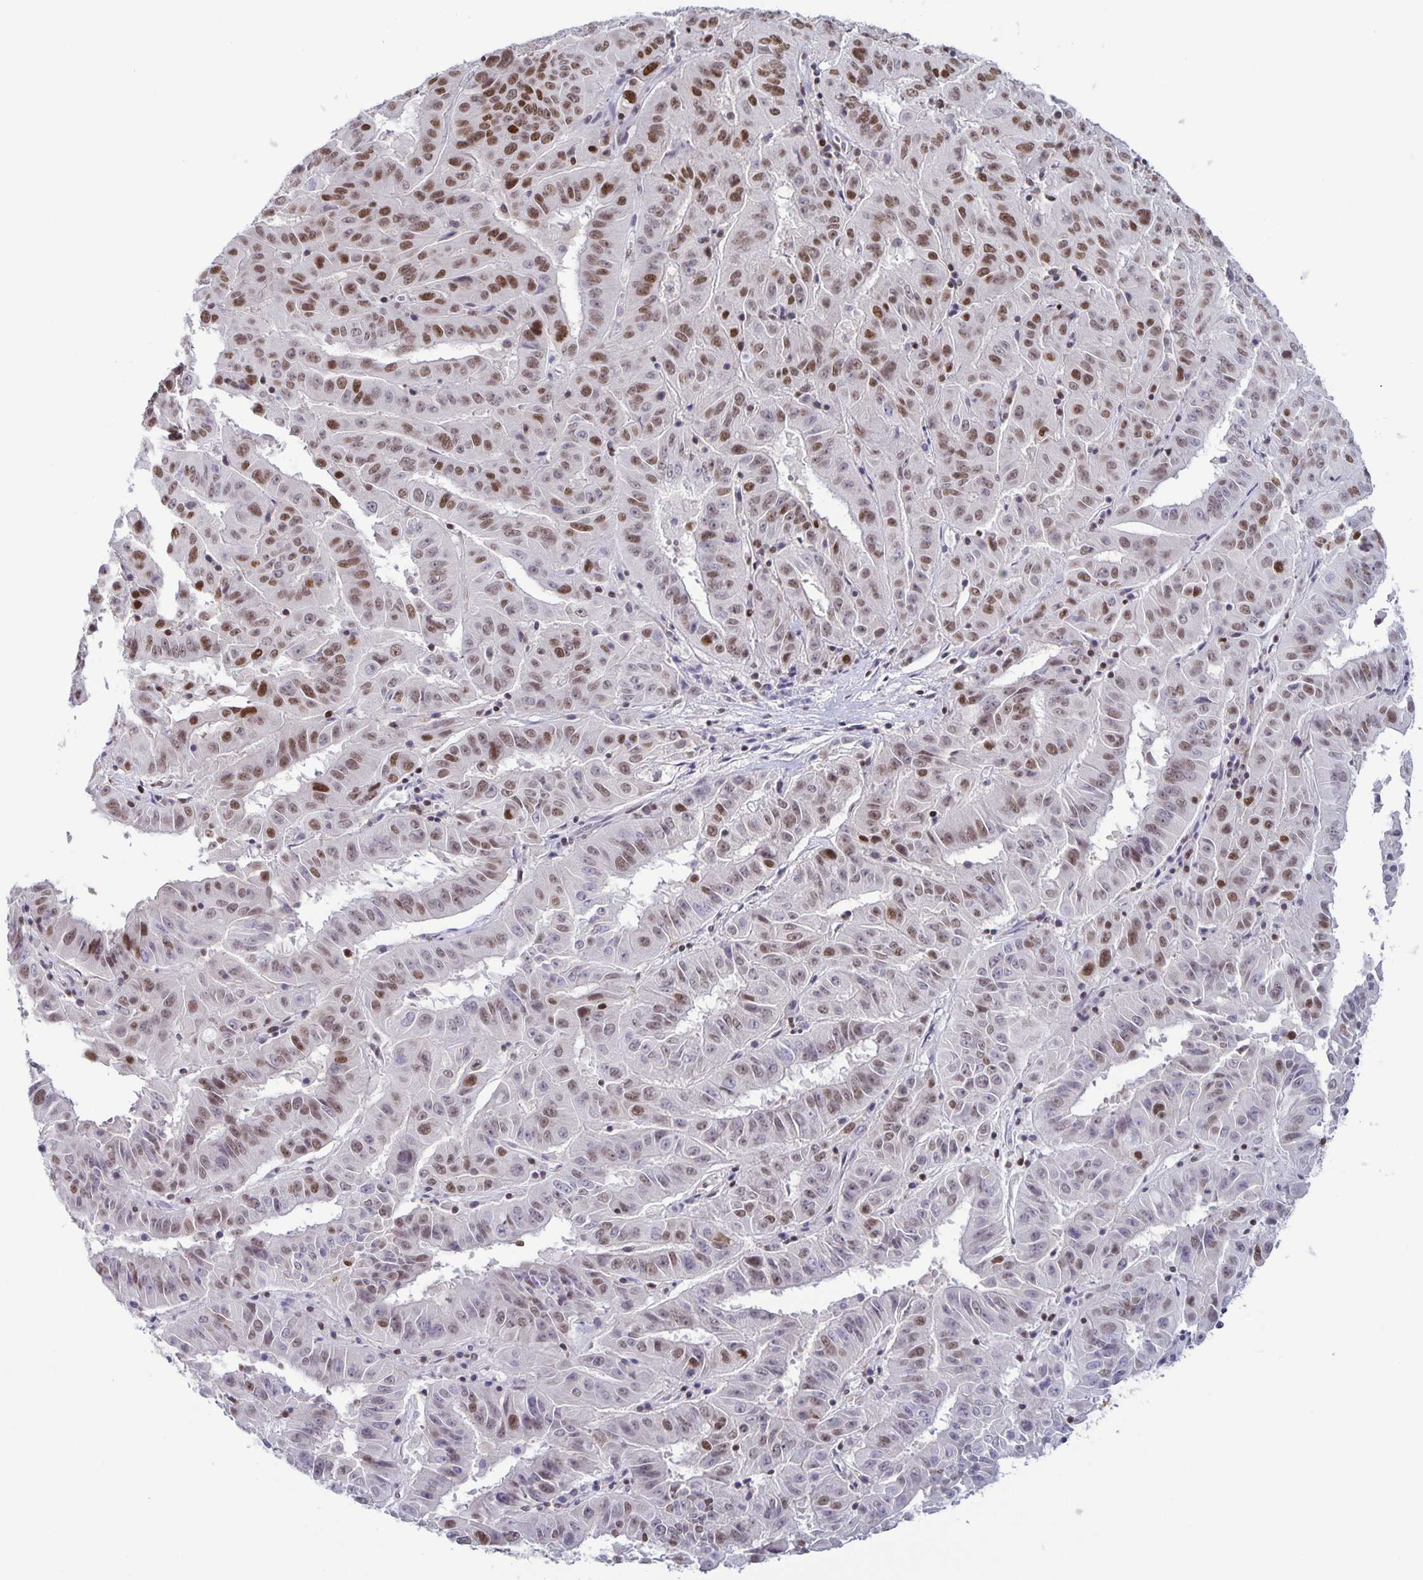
{"staining": {"intensity": "moderate", "quantity": "25%-75%", "location": "nuclear"}, "tissue": "pancreatic cancer", "cell_type": "Tumor cells", "image_type": "cancer", "snomed": [{"axis": "morphology", "description": "Adenocarcinoma, NOS"}, {"axis": "topography", "description": "Pancreas"}], "caption": "High-power microscopy captured an immunohistochemistry (IHC) histopathology image of pancreatic adenocarcinoma, revealing moderate nuclear expression in approximately 25%-75% of tumor cells. Immunohistochemistry (ihc) stains the protein in brown and the nuclei are stained blue.", "gene": "JUND", "patient": {"sex": "male", "age": 63}}